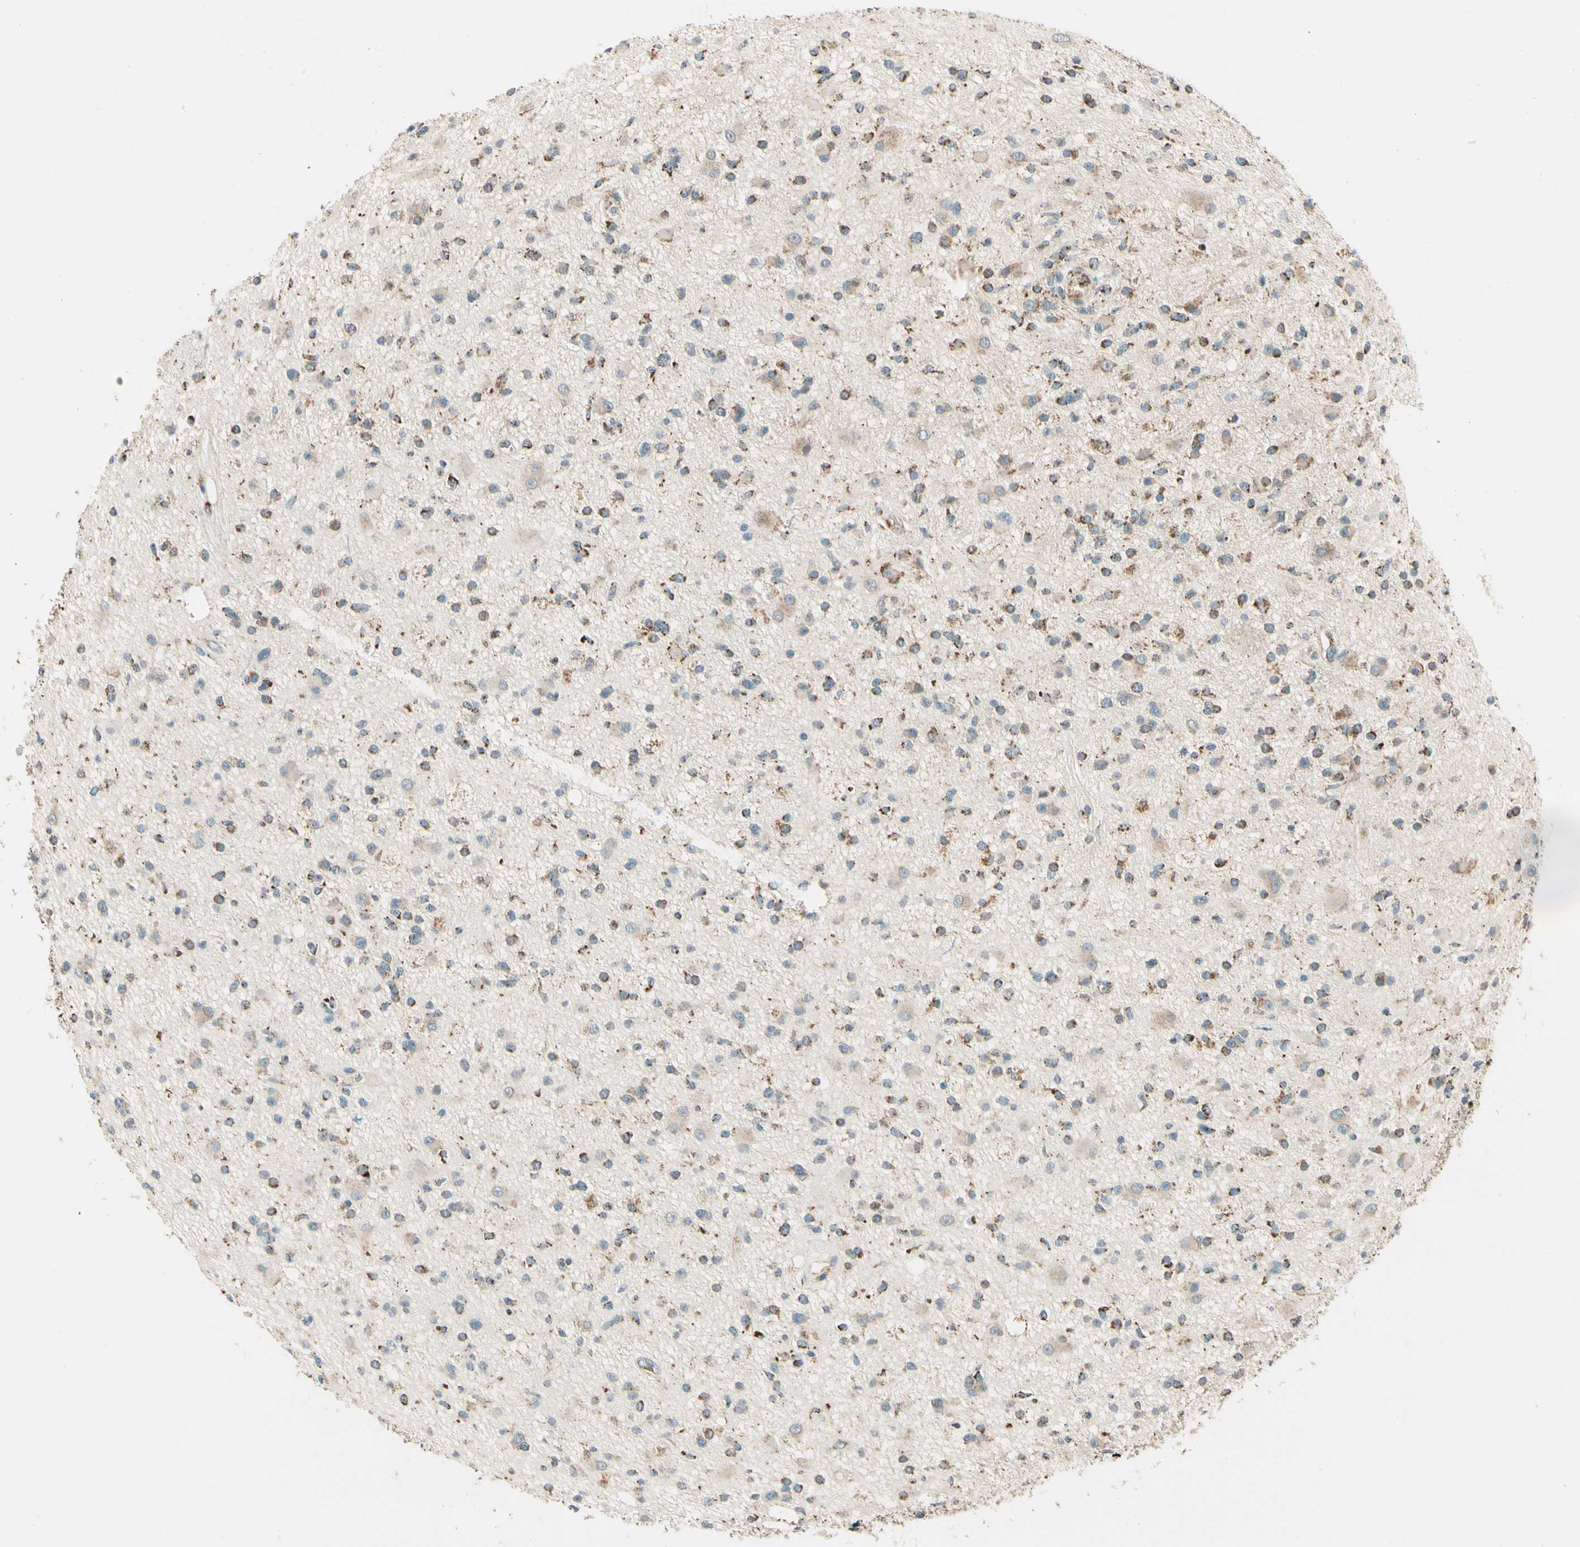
{"staining": {"intensity": "moderate", "quantity": ">75%", "location": "cytoplasmic/membranous"}, "tissue": "glioma", "cell_type": "Tumor cells", "image_type": "cancer", "snomed": [{"axis": "morphology", "description": "Glioma, malignant, High grade"}, {"axis": "topography", "description": "Brain"}], "caption": "A high-resolution histopathology image shows IHC staining of high-grade glioma (malignant), which exhibits moderate cytoplasmic/membranous positivity in about >75% of tumor cells.", "gene": "EPHB3", "patient": {"sex": "male", "age": 33}}